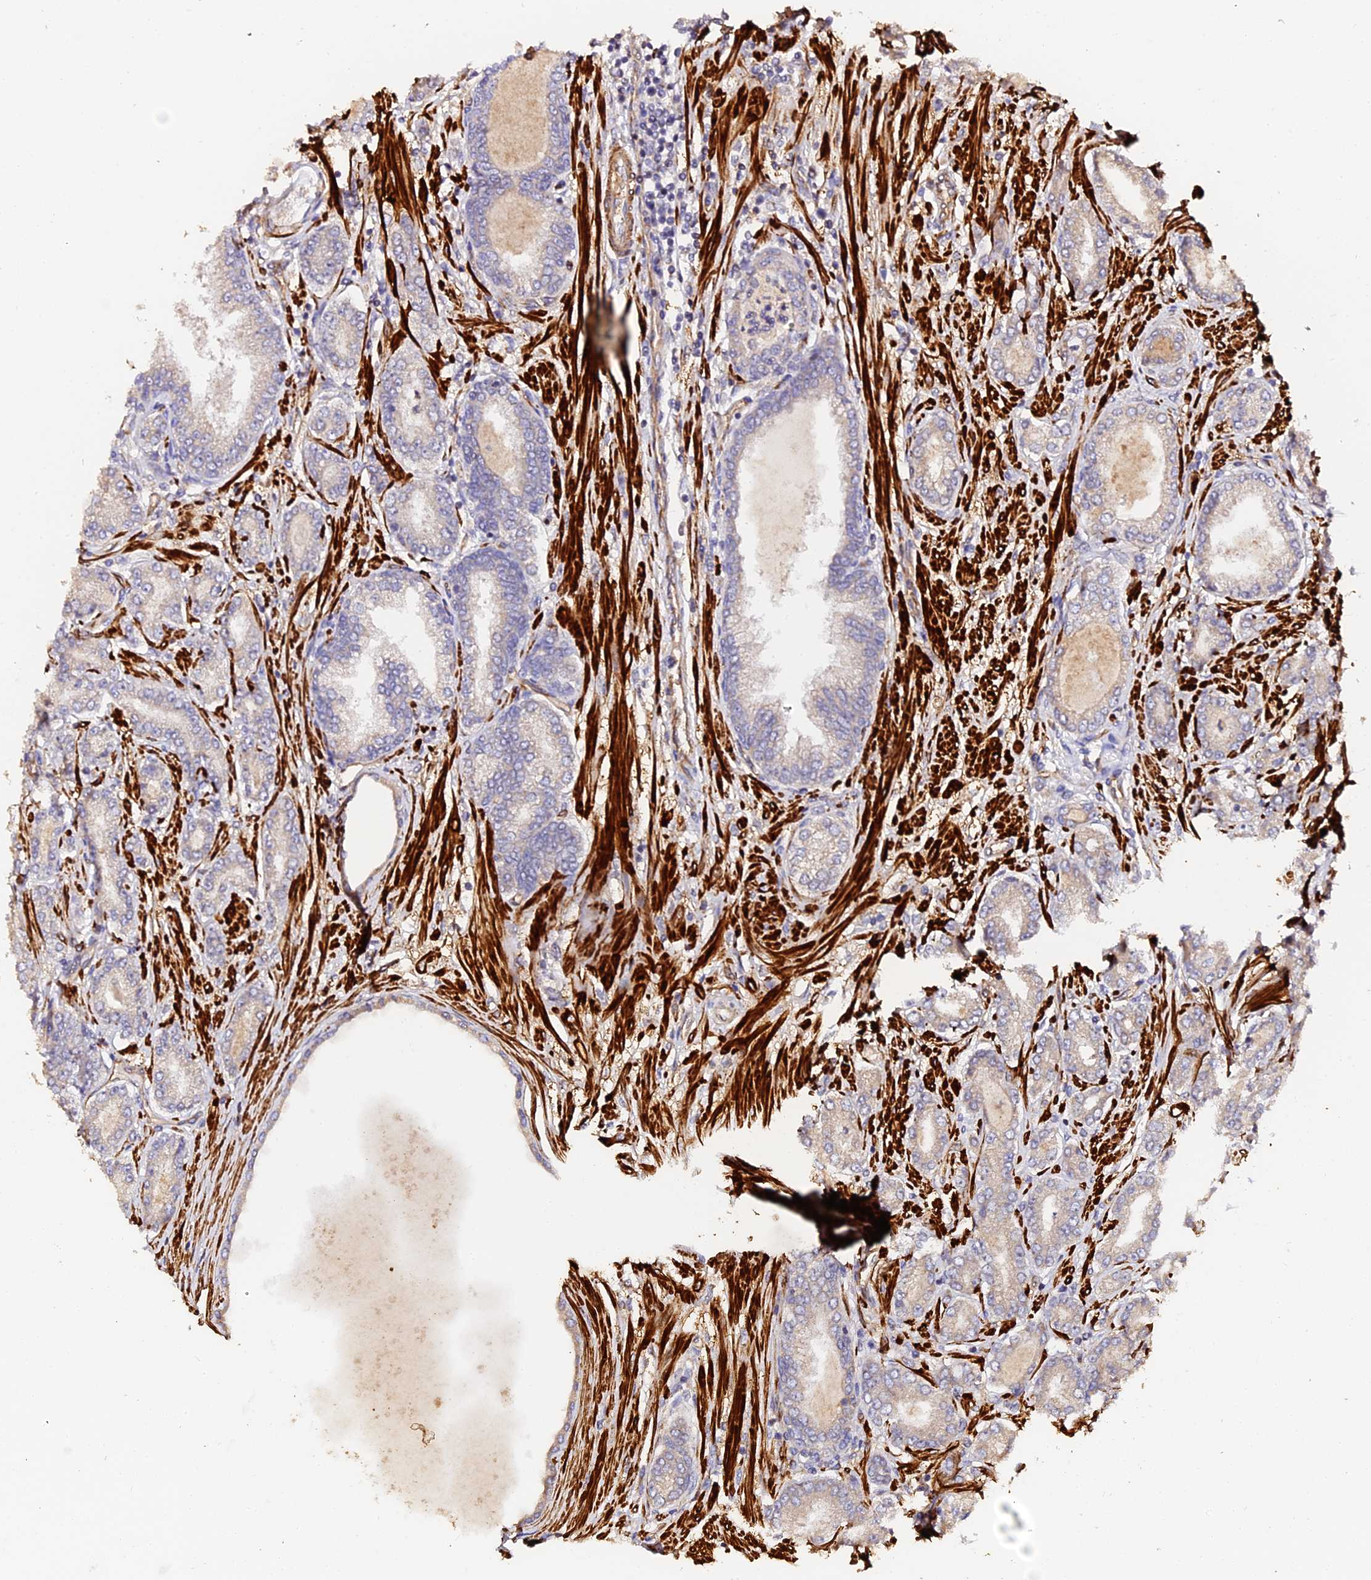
{"staining": {"intensity": "negative", "quantity": "none", "location": "none"}, "tissue": "prostate cancer", "cell_type": "Tumor cells", "image_type": "cancer", "snomed": [{"axis": "morphology", "description": "Adenocarcinoma, Low grade"}, {"axis": "topography", "description": "Prostate"}], "caption": "Tumor cells are negative for brown protein staining in prostate adenocarcinoma (low-grade).", "gene": "TDO2", "patient": {"sex": "male", "age": 63}}